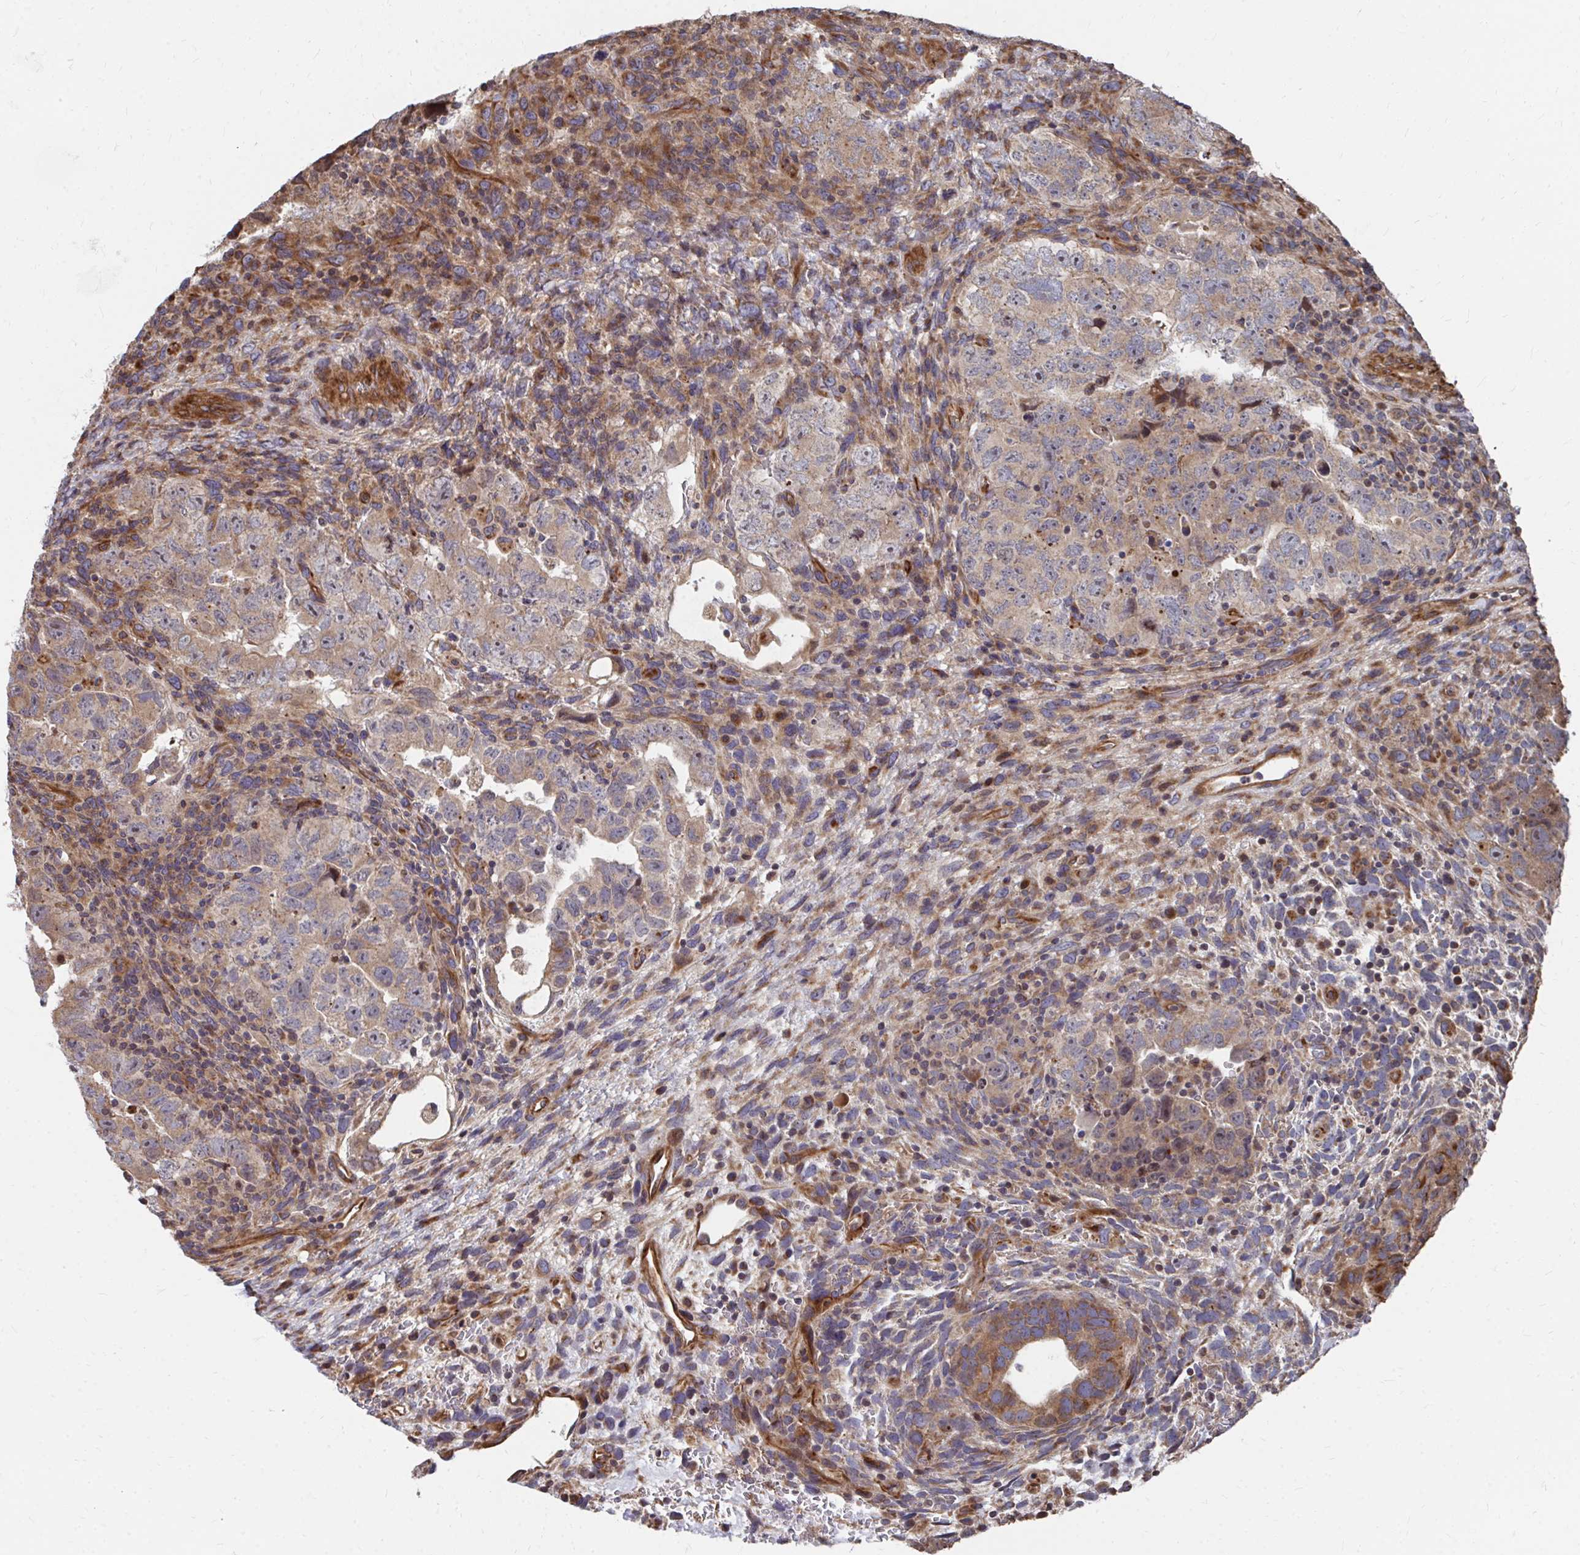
{"staining": {"intensity": "moderate", "quantity": ">75%", "location": "cytoplasmic/membranous"}, "tissue": "testis cancer", "cell_type": "Tumor cells", "image_type": "cancer", "snomed": [{"axis": "morphology", "description": "Carcinoma, Embryonal, NOS"}, {"axis": "topography", "description": "Testis"}], "caption": "Immunohistochemistry (DAB (3,3'-diaminobenzidine)) staining of human testis embryonal carcinoma exhibits moderate cytoplasmic/membranous protein expression in about >75% of tumor cells. (Brightfield microscopy of DAB IHC at high magnification).", "gene": "FAM89A", "patient": {"sex": "male", "age": 24}}